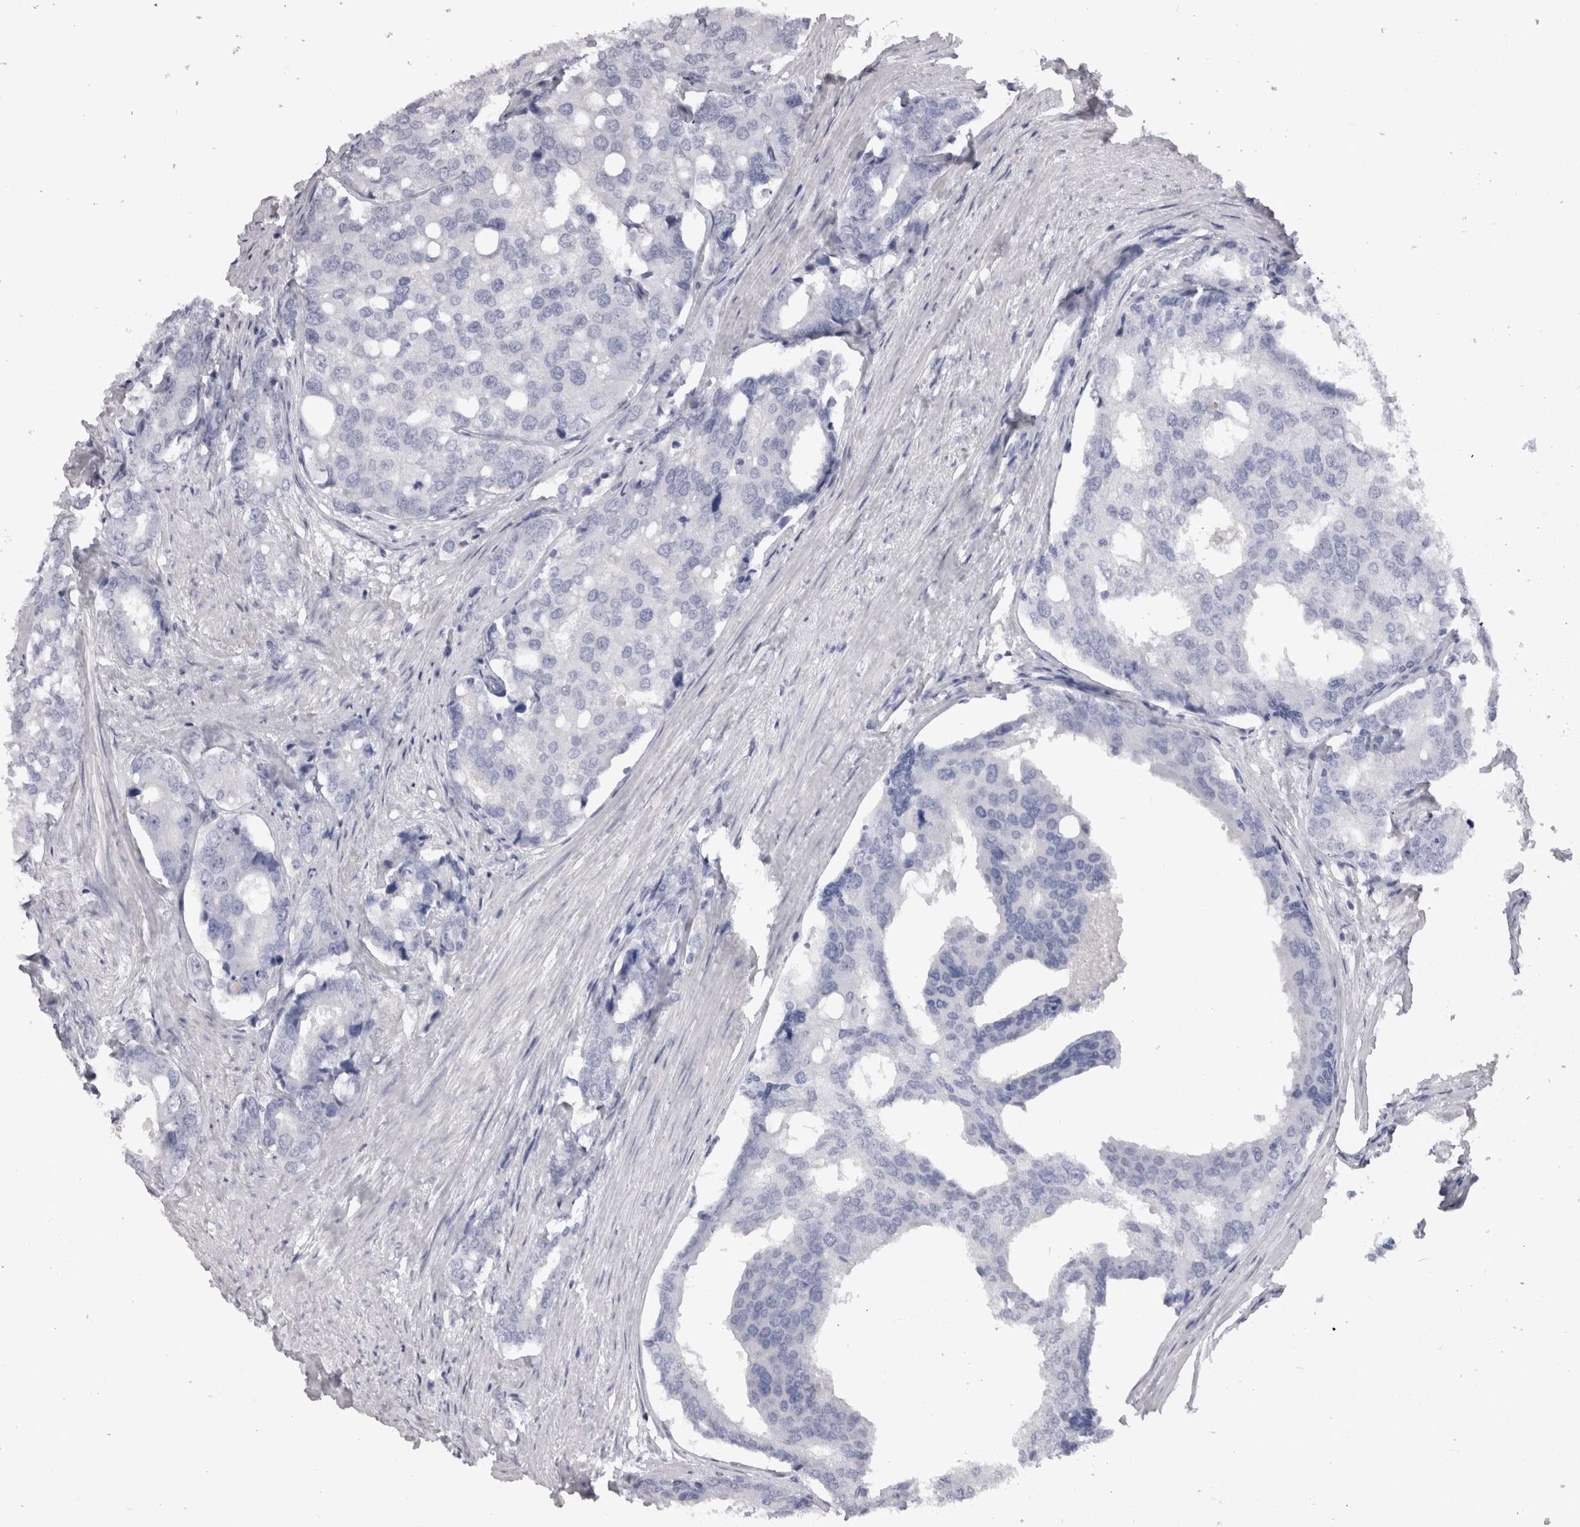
{"staining": {"intensity": "negative", "quantity": "none", "location": "none"}, "tissue": "prostate cancer", "cell_type": "Tumor cells", "image_type": "cancer", "snomed": [{"axis": "morphology", "description": "Adenocarcinoma, High grade"}, {"axis": "topography", "description": "Prostate"}], "caption": "An immunohistochemistry micrograph of prostate cancer (high-grade adenocarcinoma) is shown. There is no staining in tumor cells of prostate cancer (high-grade adenocarcinoma).", "gene": "ADAM2", "patient": {"sex": "male", "age": 50}}